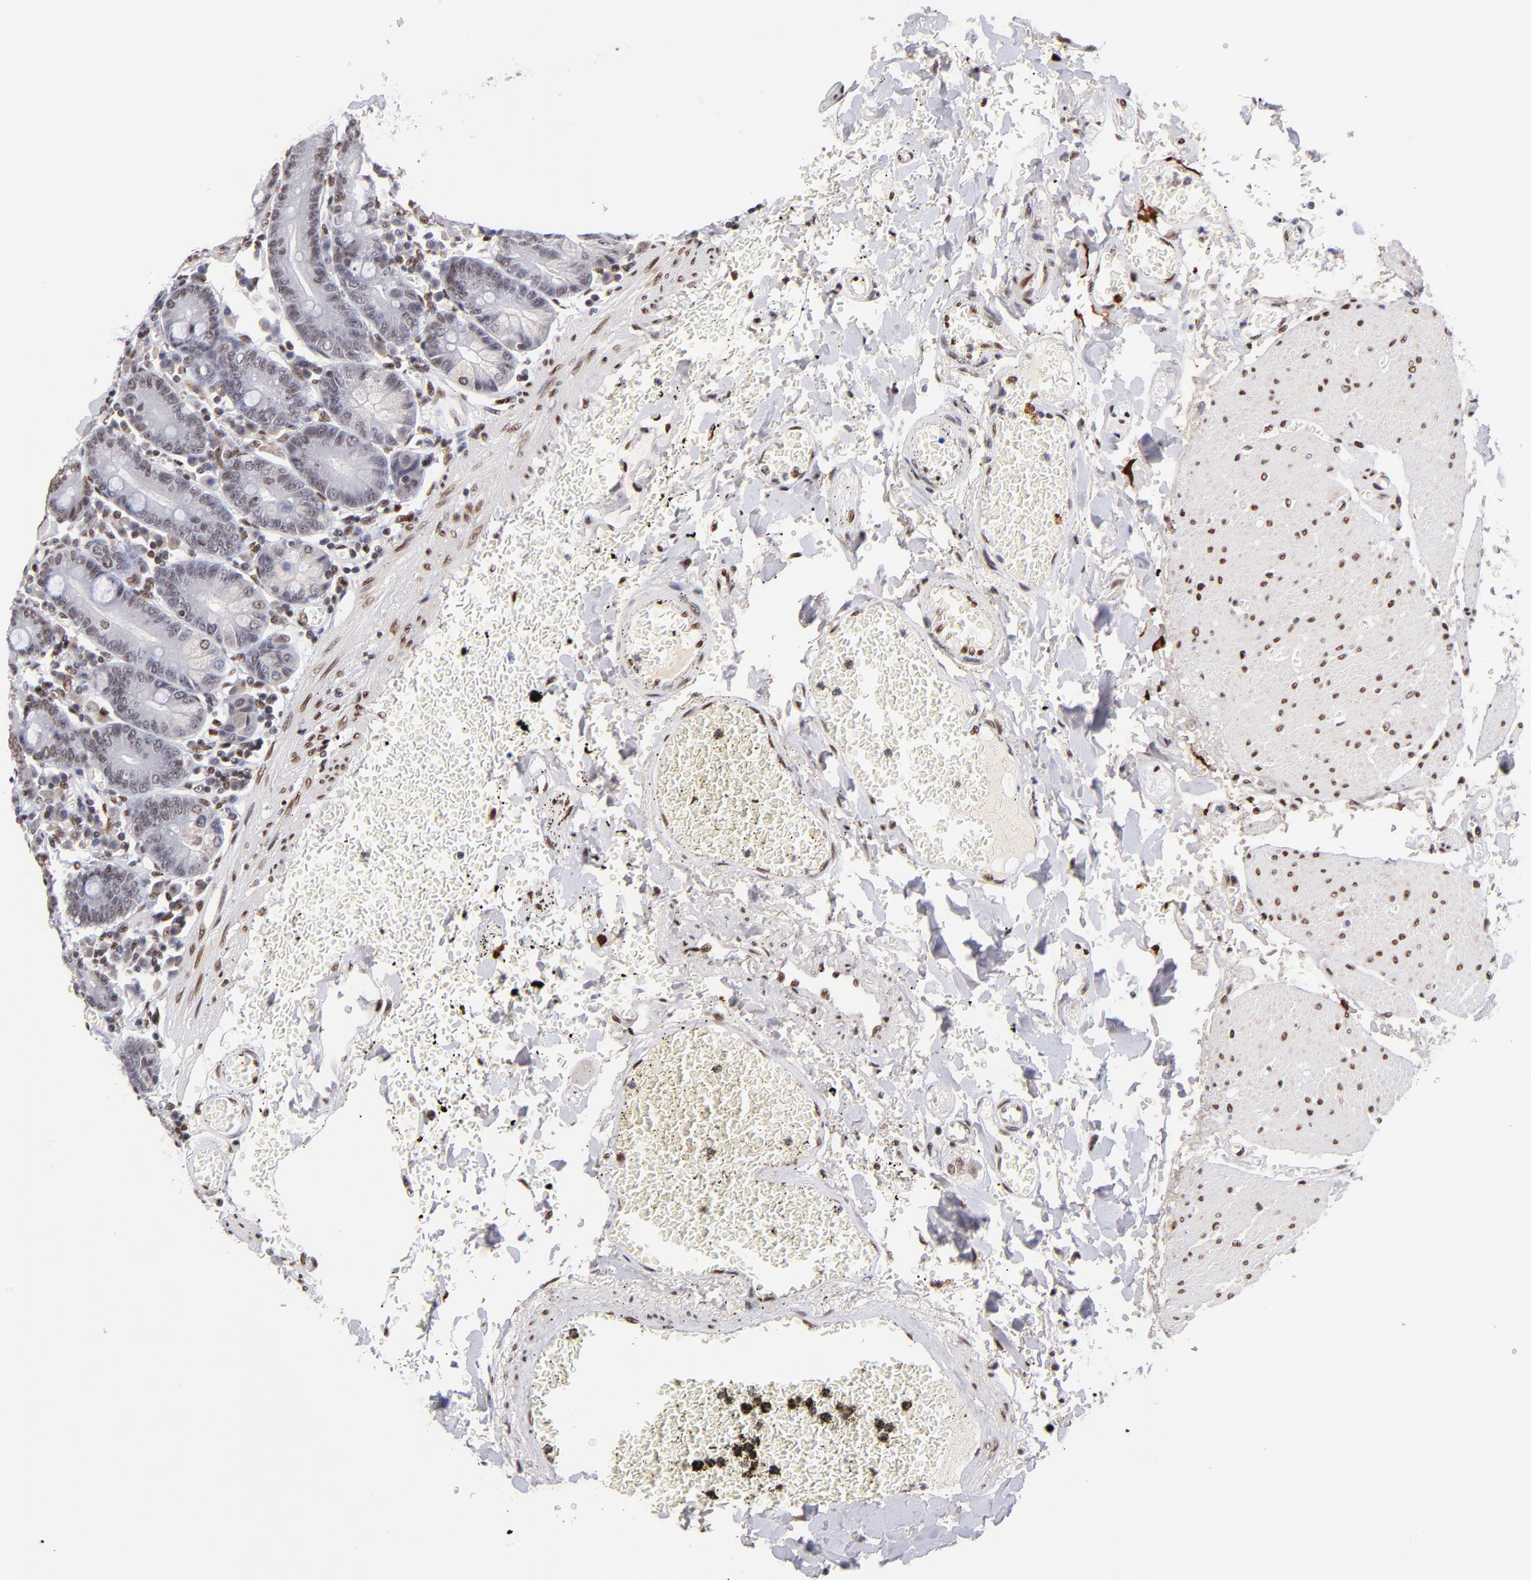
{"staining": {"intensity": "moderate", "quantity": ">75%", "location": "nuclear"}, "tissue": "small intestine", "cell_type": "Glandular cells", "image_type": "normal", "snomed": [{"axis": "morphology", "description": "Normal tissue, NOS"}, {"axis": "topography", "description": "Small intestine"}], "caption": "Immunohistochemistry (DAB) staining of unremarkable small intestine reveals moderate nuclear protein expression in about >75% of glandular cells.", "gene": "MIDEAS", "patient": {"sex": "male", "age": 71}}